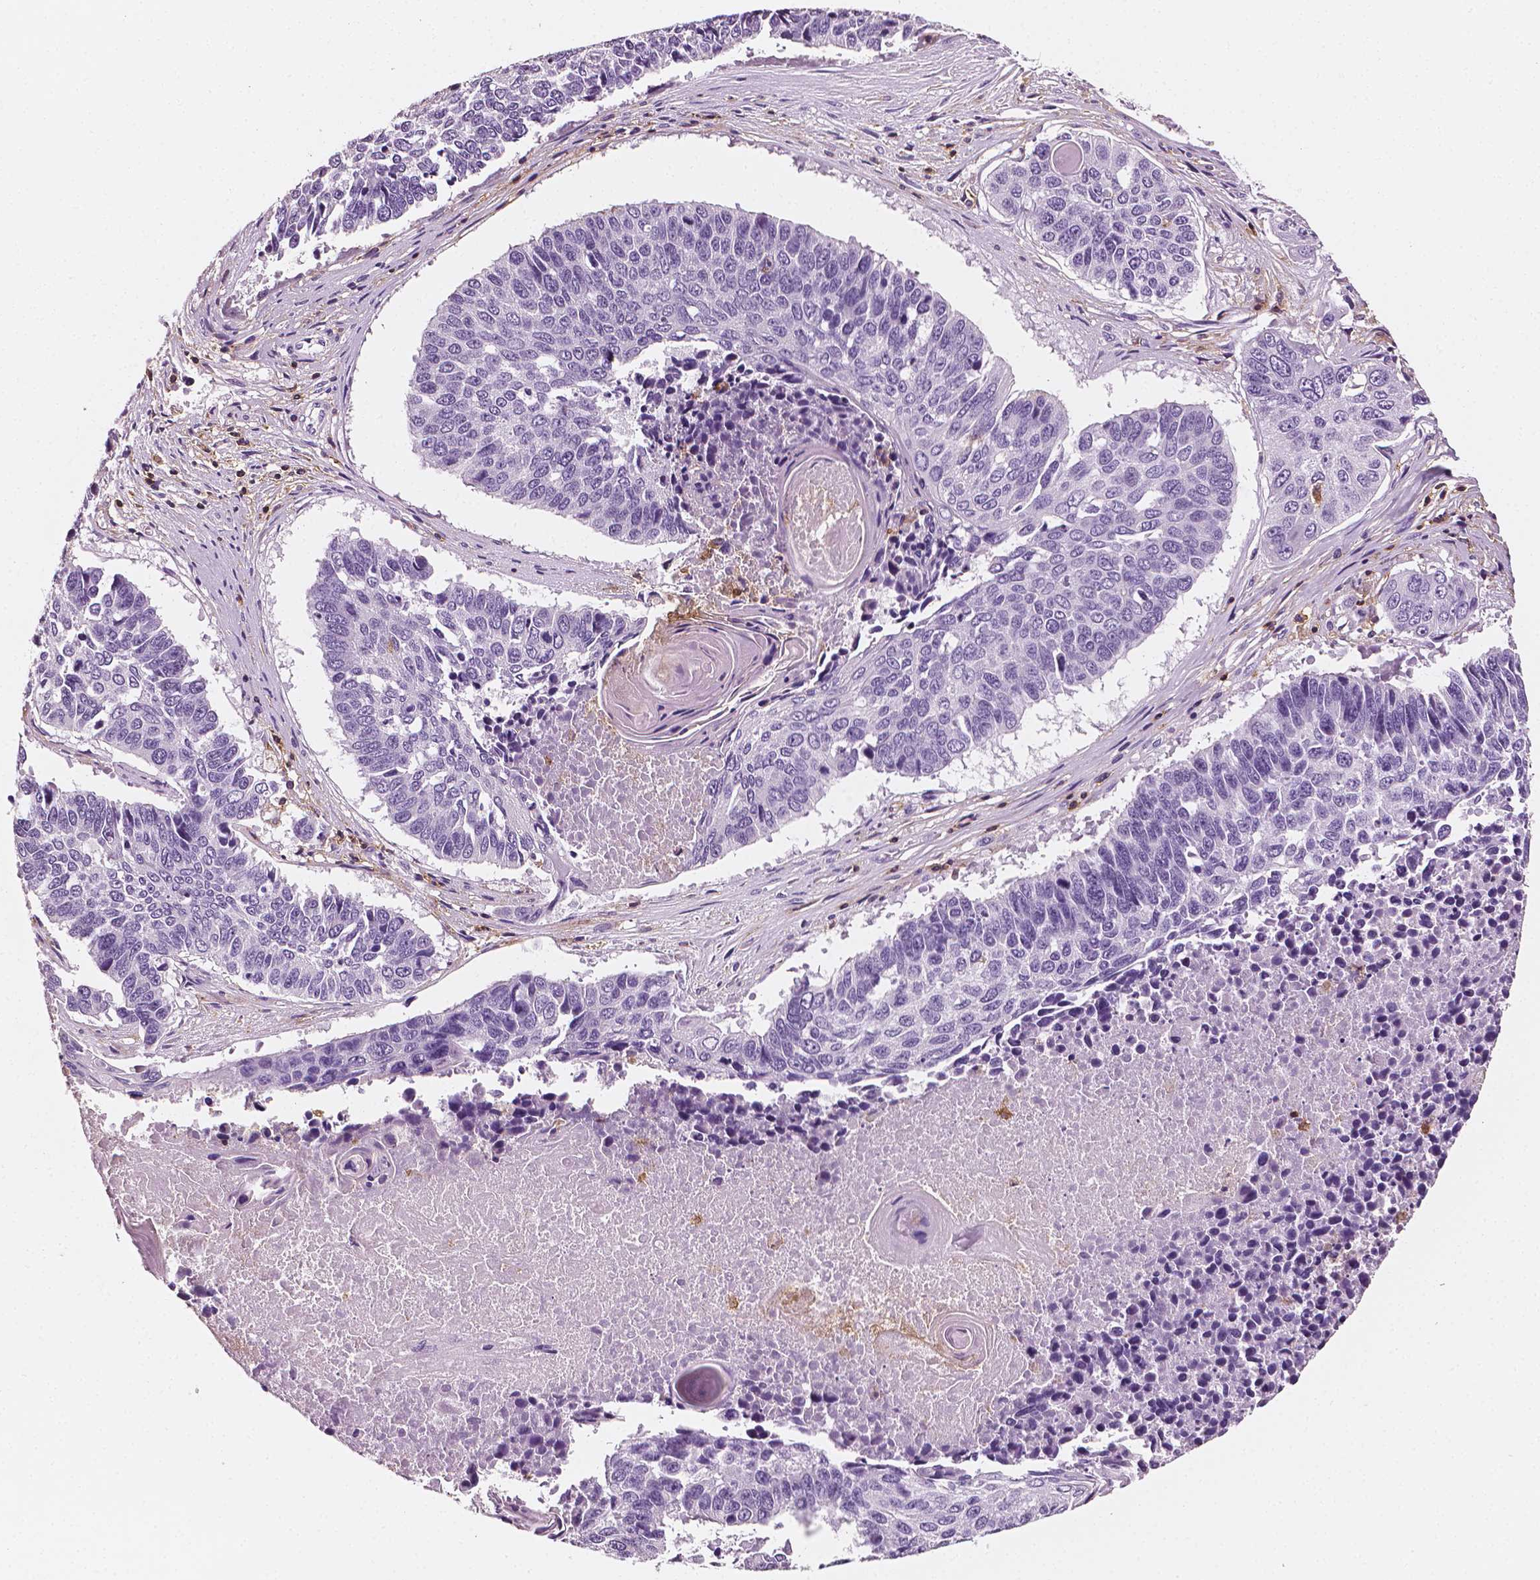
{"staining": {"intensity": "negative", "quantity": "none", "location": "none"}, "tissue": "lung cancer", "cell_type": "Tumor cells", "image_type": "cancer", "snomed": [{"axis": "morphology", "description": "Squamous cell carcinoma, NOS"}, {"axis": "topography", "description": "Lung"}], "caption": "The IHC photomicrograph has no significant expression in tumor cells of lung squamous cell carcinoma tissue.", "gene": "PTPRC", "patient": {"sex": "male", "age": 73}}